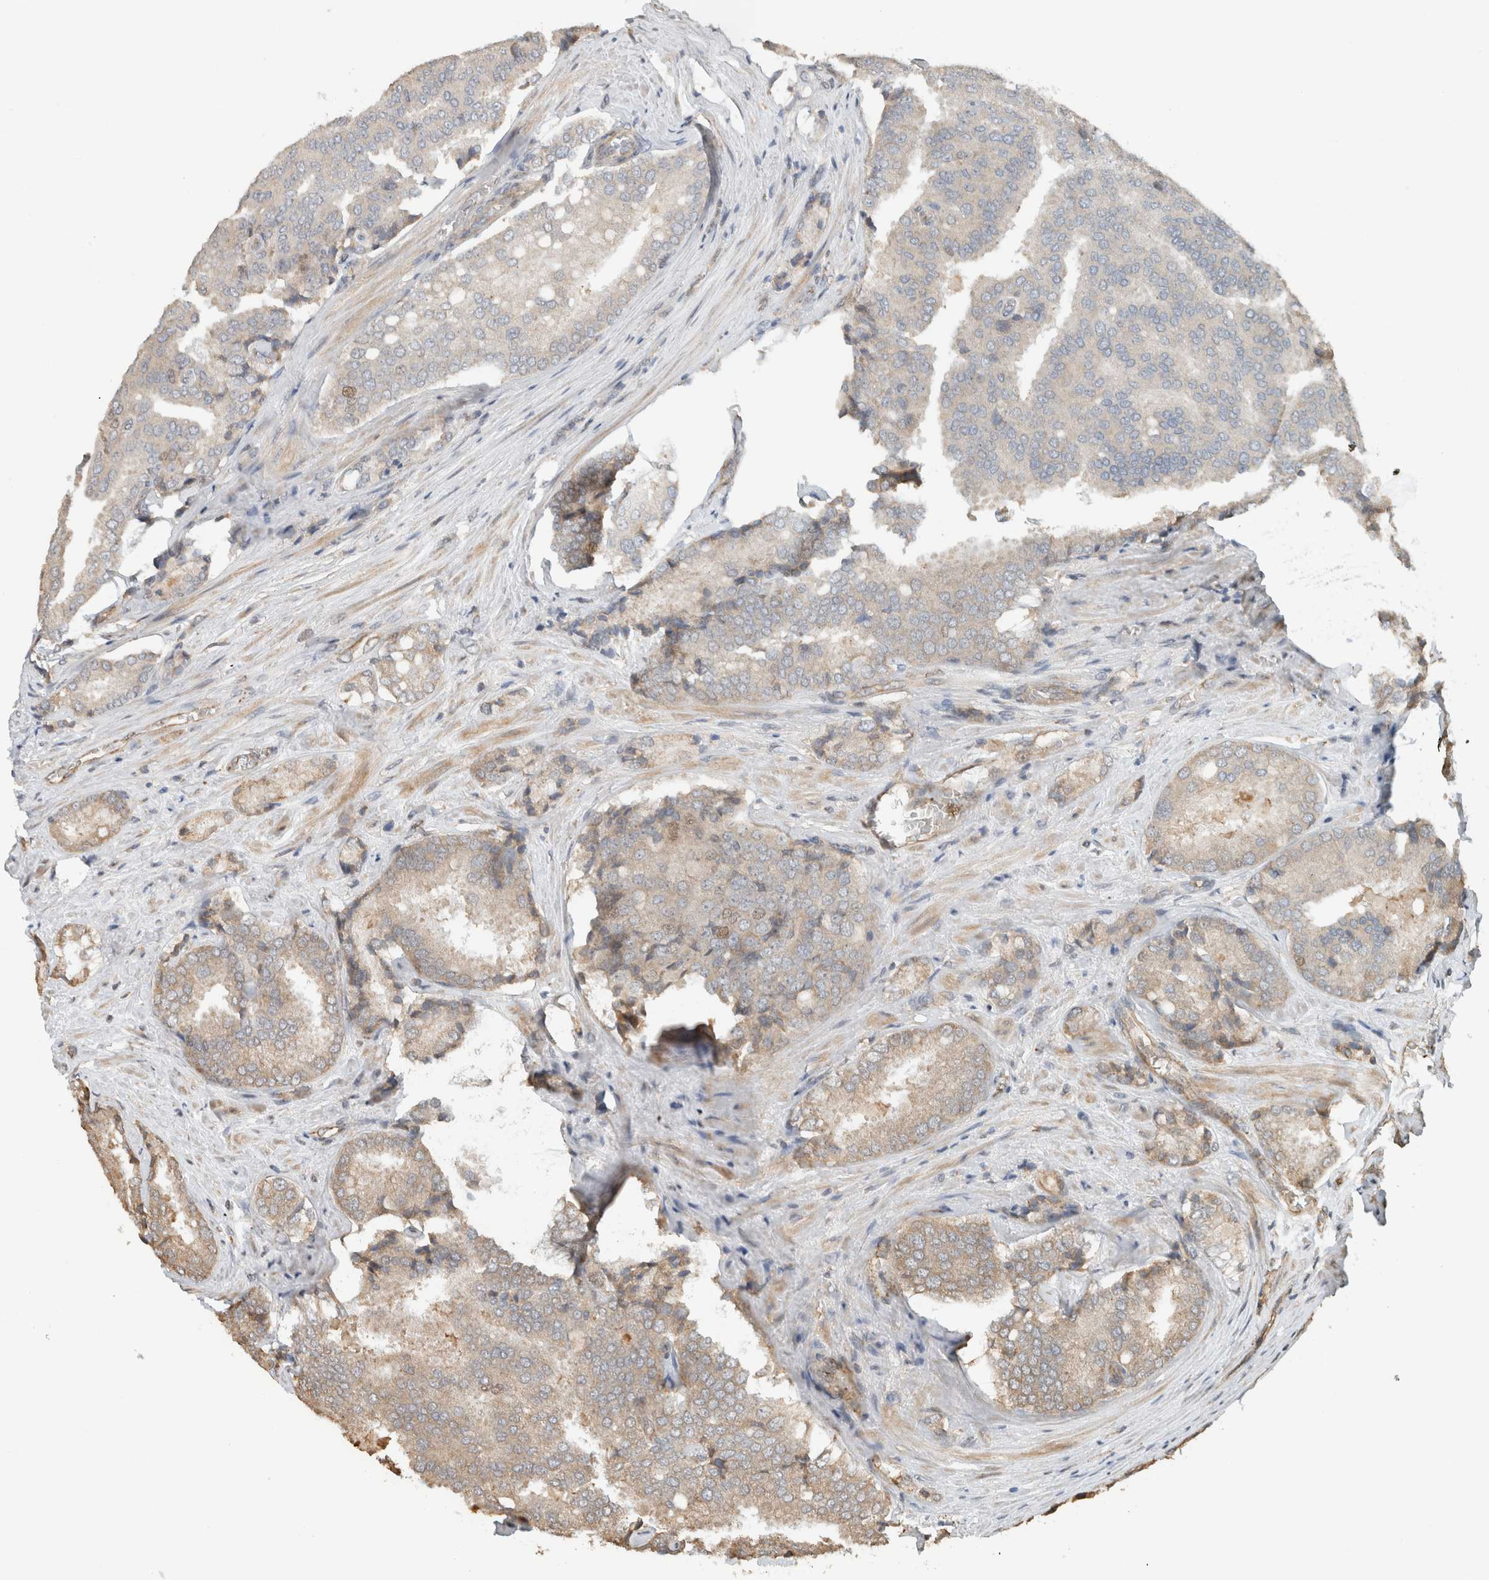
{"staining": {"intensity": "weak", "quantity": "25%-75%", "location": "cytoplasmic/membranous"}, "tissue": "prostate cancer", "cell_type": "Tumor cells", "image_type": "cancer", "snomed": [{"axis": "morphology", "description": "Adenocarcinoma, High grade"}, {"axis": "topography", "description": "Prostate"}], "caption": "The image displays a brown stain indicating the presence of a protein in the cytoplasmic/membranous of tumor cells in prostate adenocarcinoma (high-grade).", "gene": "GINS4", "patient": {"sex": "male", "age": 50}}